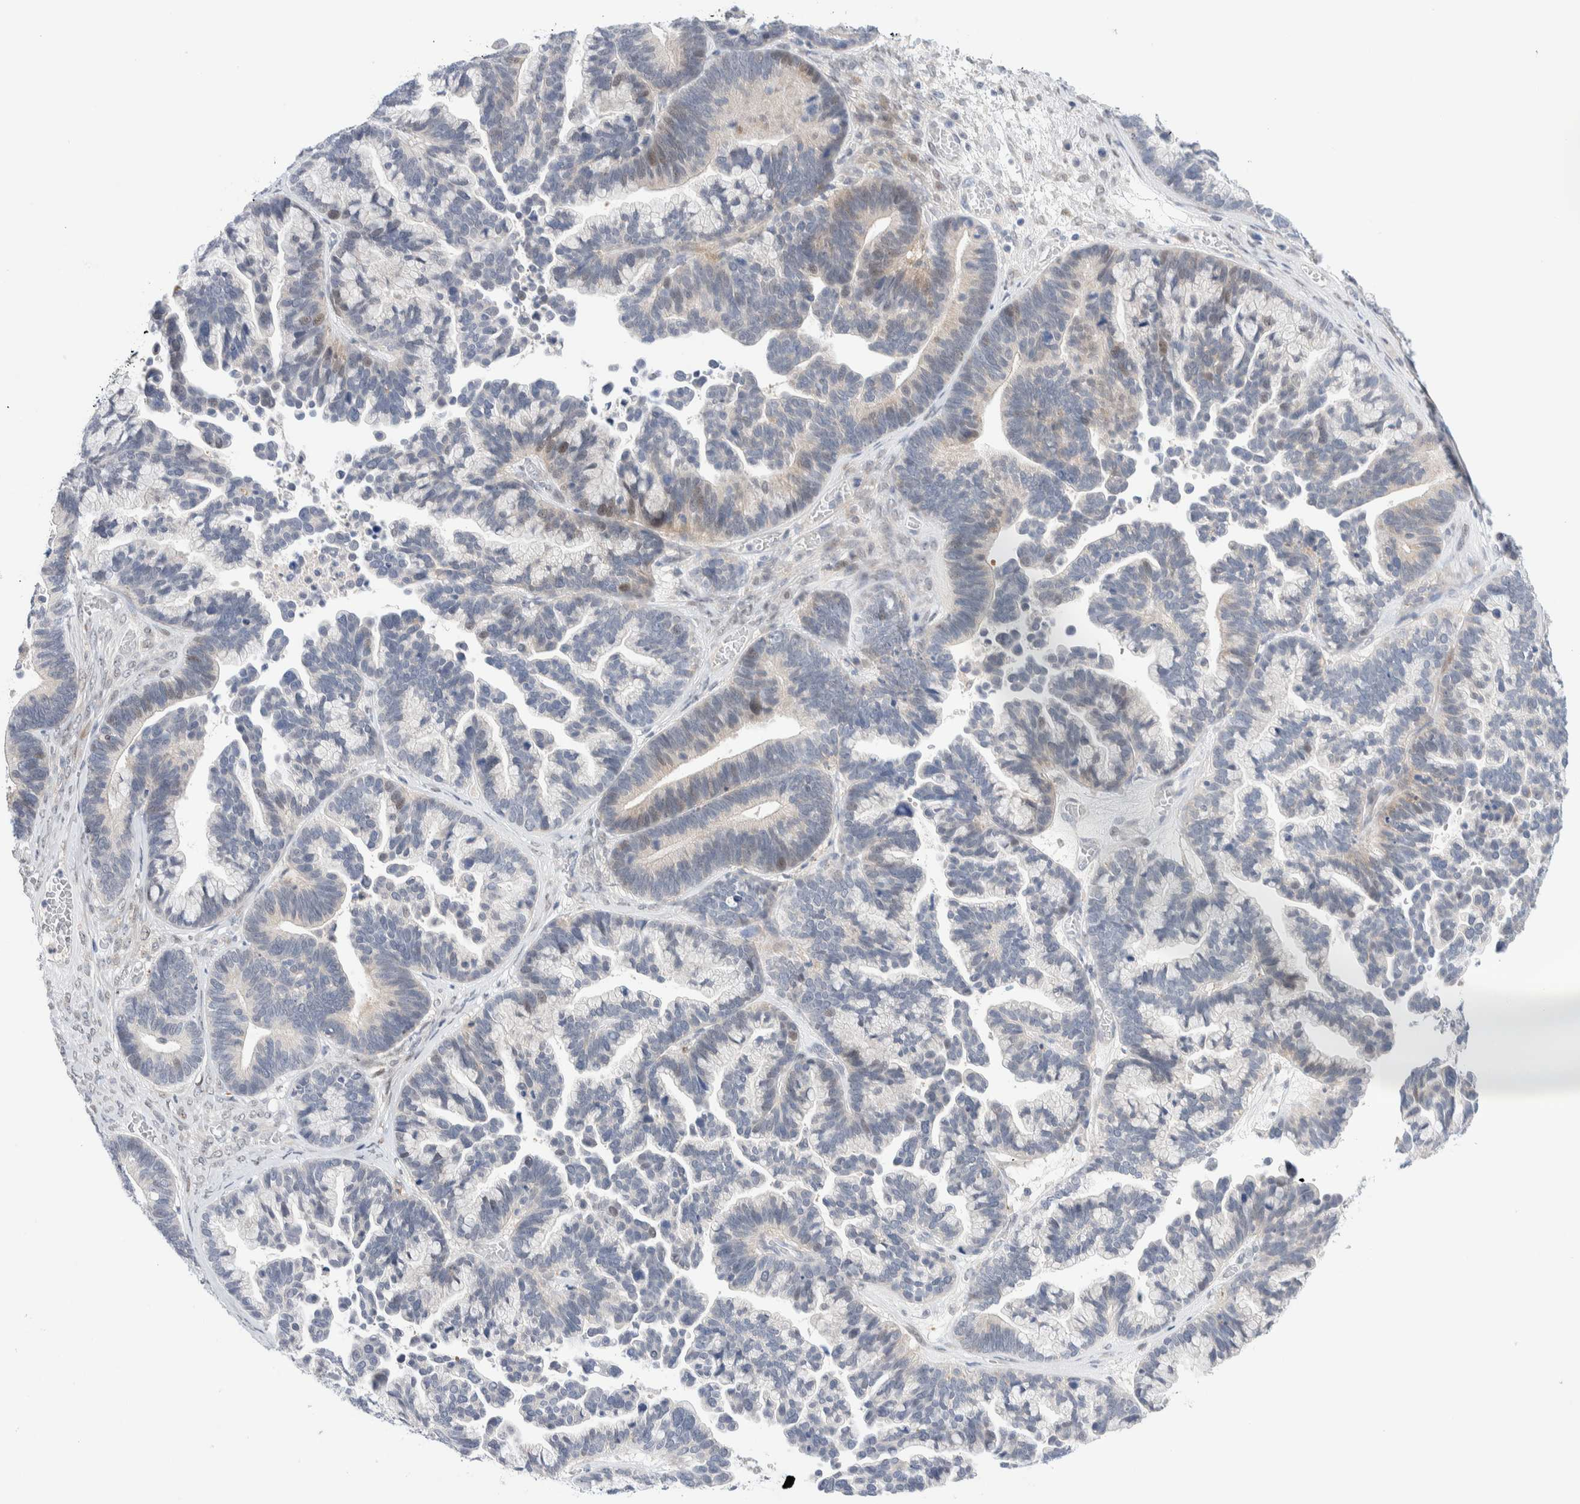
{"staining": {"intensity": "weak", "quantity": "<25%", "location": "cytoplasmic/membranous"}, "tissue": "ovarian cancer", "cell_type": "Tumor cells", "image_type": "cancer", "snomed": [{"axis": "morphology", "description": "Cystadenocarcinoma, serous, NOS"}, {"axis": "topography", "description": "Ovary"}], "caption": "Human ovarian cancer stained for a protein using immunohistochemistry shows no expression in tumor cells.", "gene": "DNAJB6", "patient": {"sex": "female", "age": 56}}